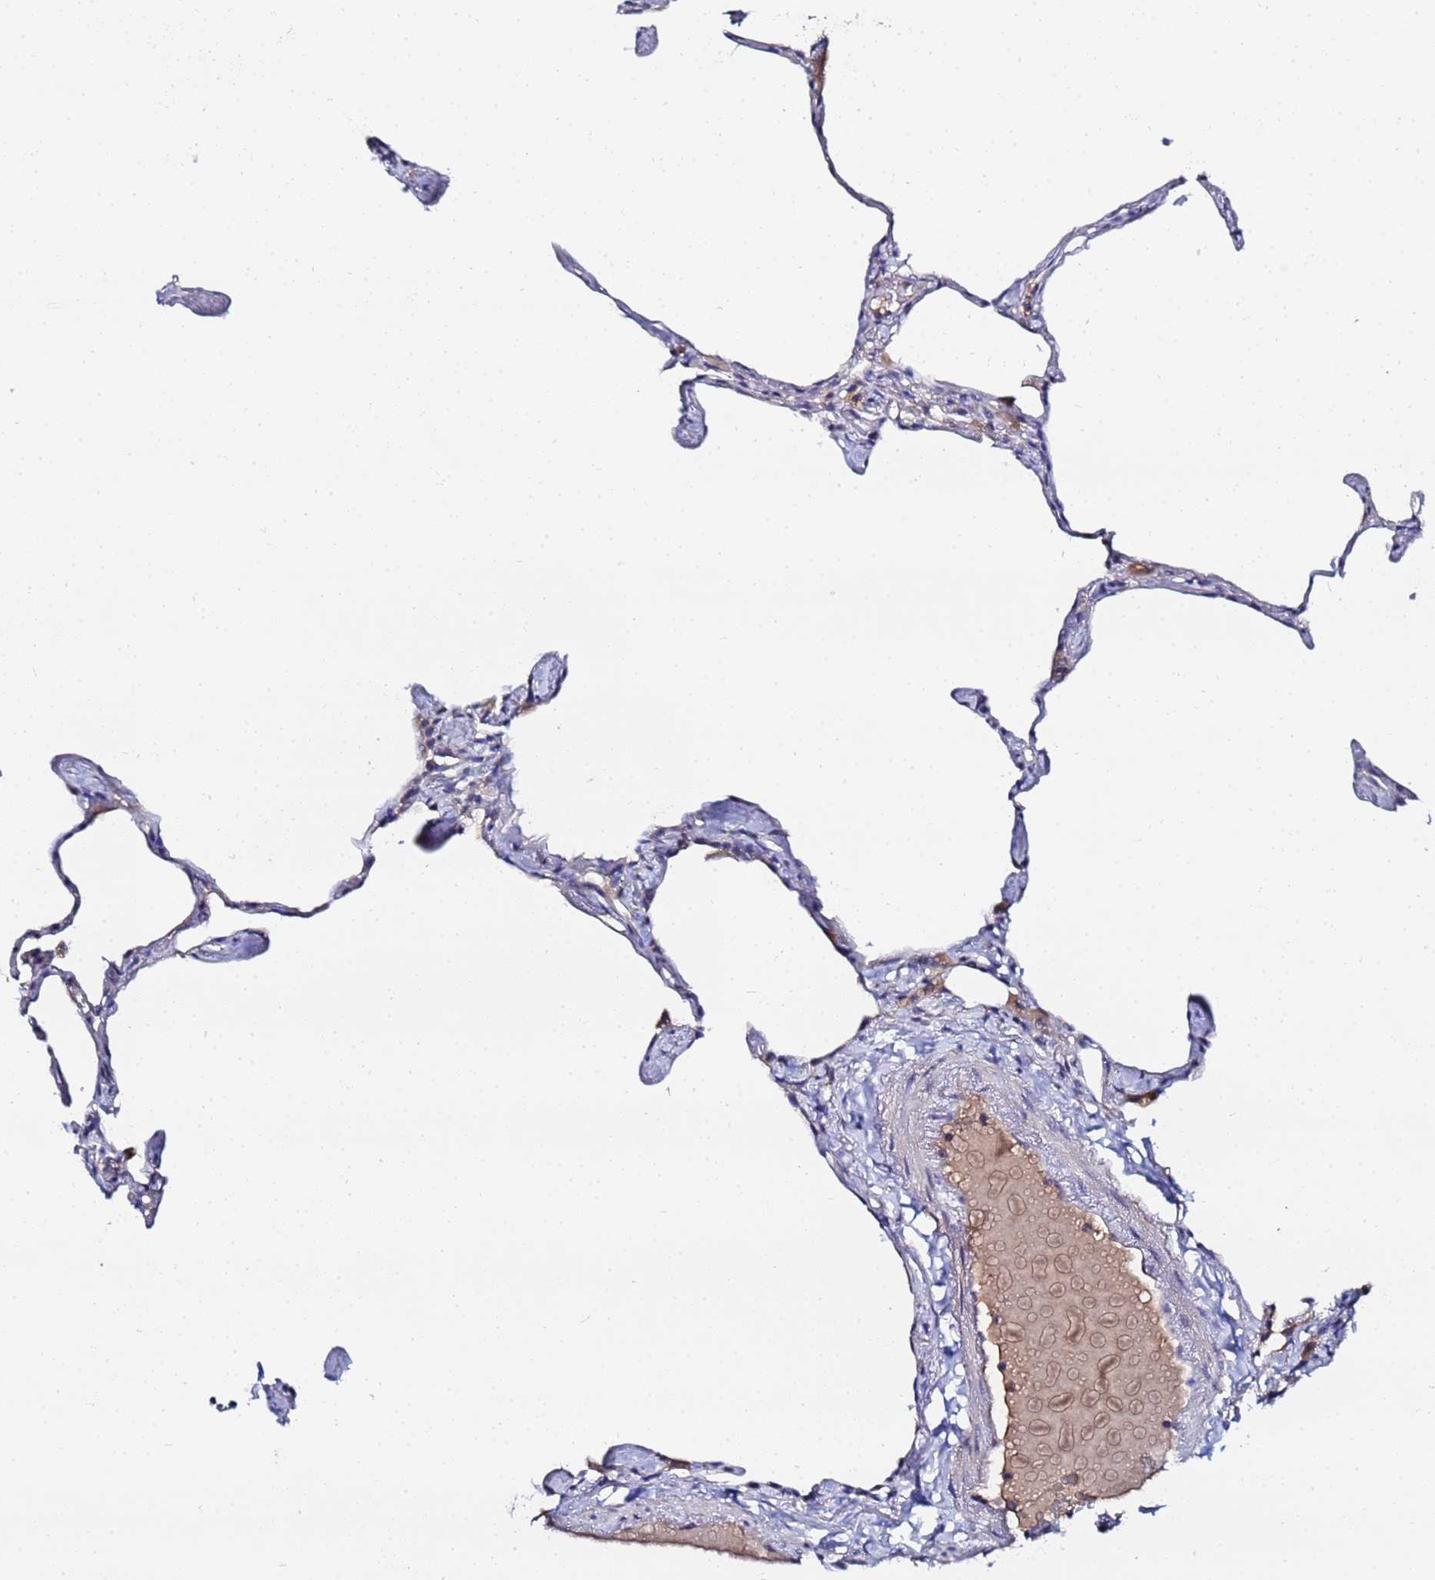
{"staining": {"intensity": "negative", "quantity": "none", "location": "none"}, "tissue": "lung", "cell_type": "Alveolar cells", "image_type": "normal", "snomed": [{"axis": "morphology", "description": "Normal tissue, NOS"}, {"axis": "topography", "description": "Lung"}], "caption": "DAB immunohistochemical staining of benign lung exhibits no significant positivity in alveolar cells.", "gene": "TCP10L", "patient": {"sex": "male", "age": 65}}